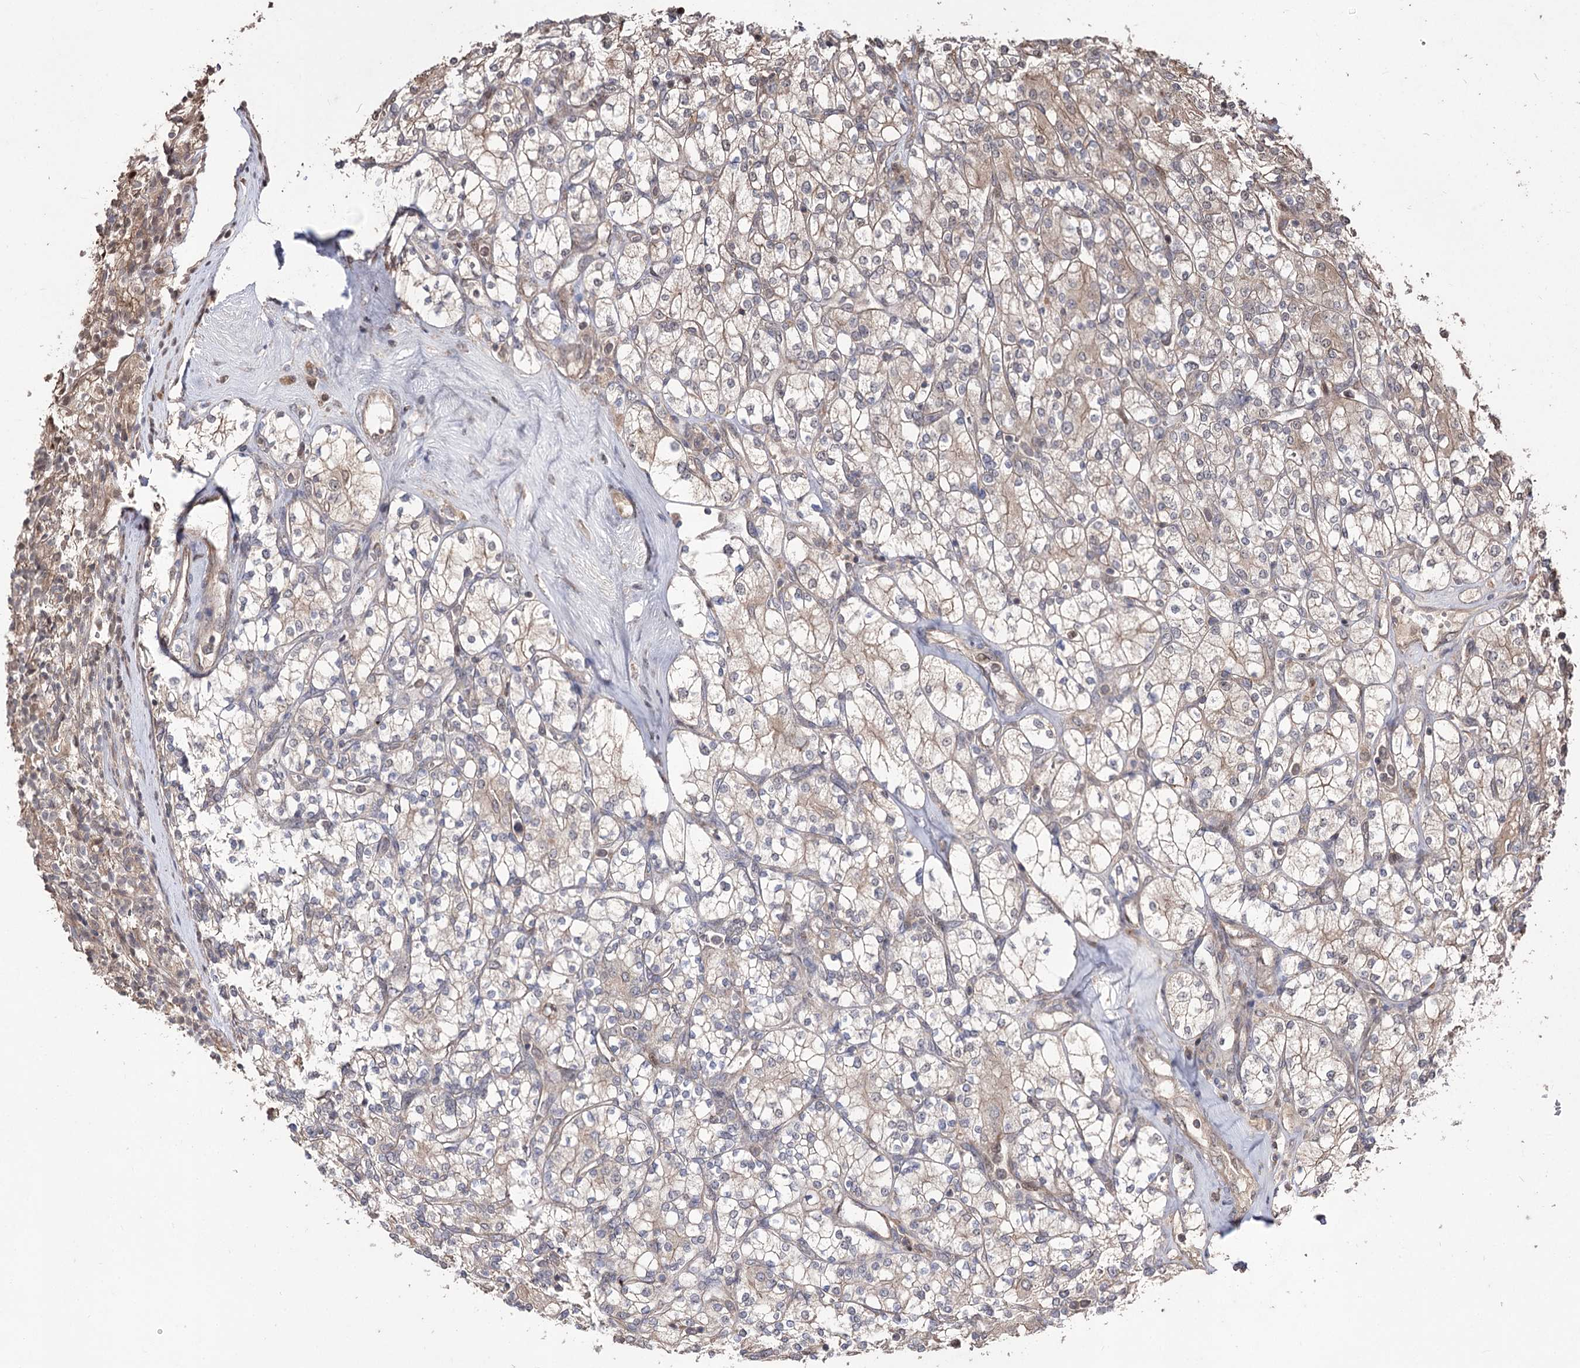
{"staining": {"intensity": "weak", "quantity": "<25%", "location": "cytoplasmic/membranous"}, "tissue": "renal cancer", "cell_type": "Tumor cells", "image_type": "cancer", "snomed": [{"axis": "morphology", "description": "Adenocarcinoma, NOS"}, {"axis": "topography", "description": "Kidney"}], "caption": "The image demonstrates no staining of tumor cells in renal adenocarcinoma. (Stains: DAB IHC with hematoxylin counter stain, Microscopy: brightfield microscopy at high magnification).", "gene": "CPNE8", "patient": {"sex": "male", "age": 77}}